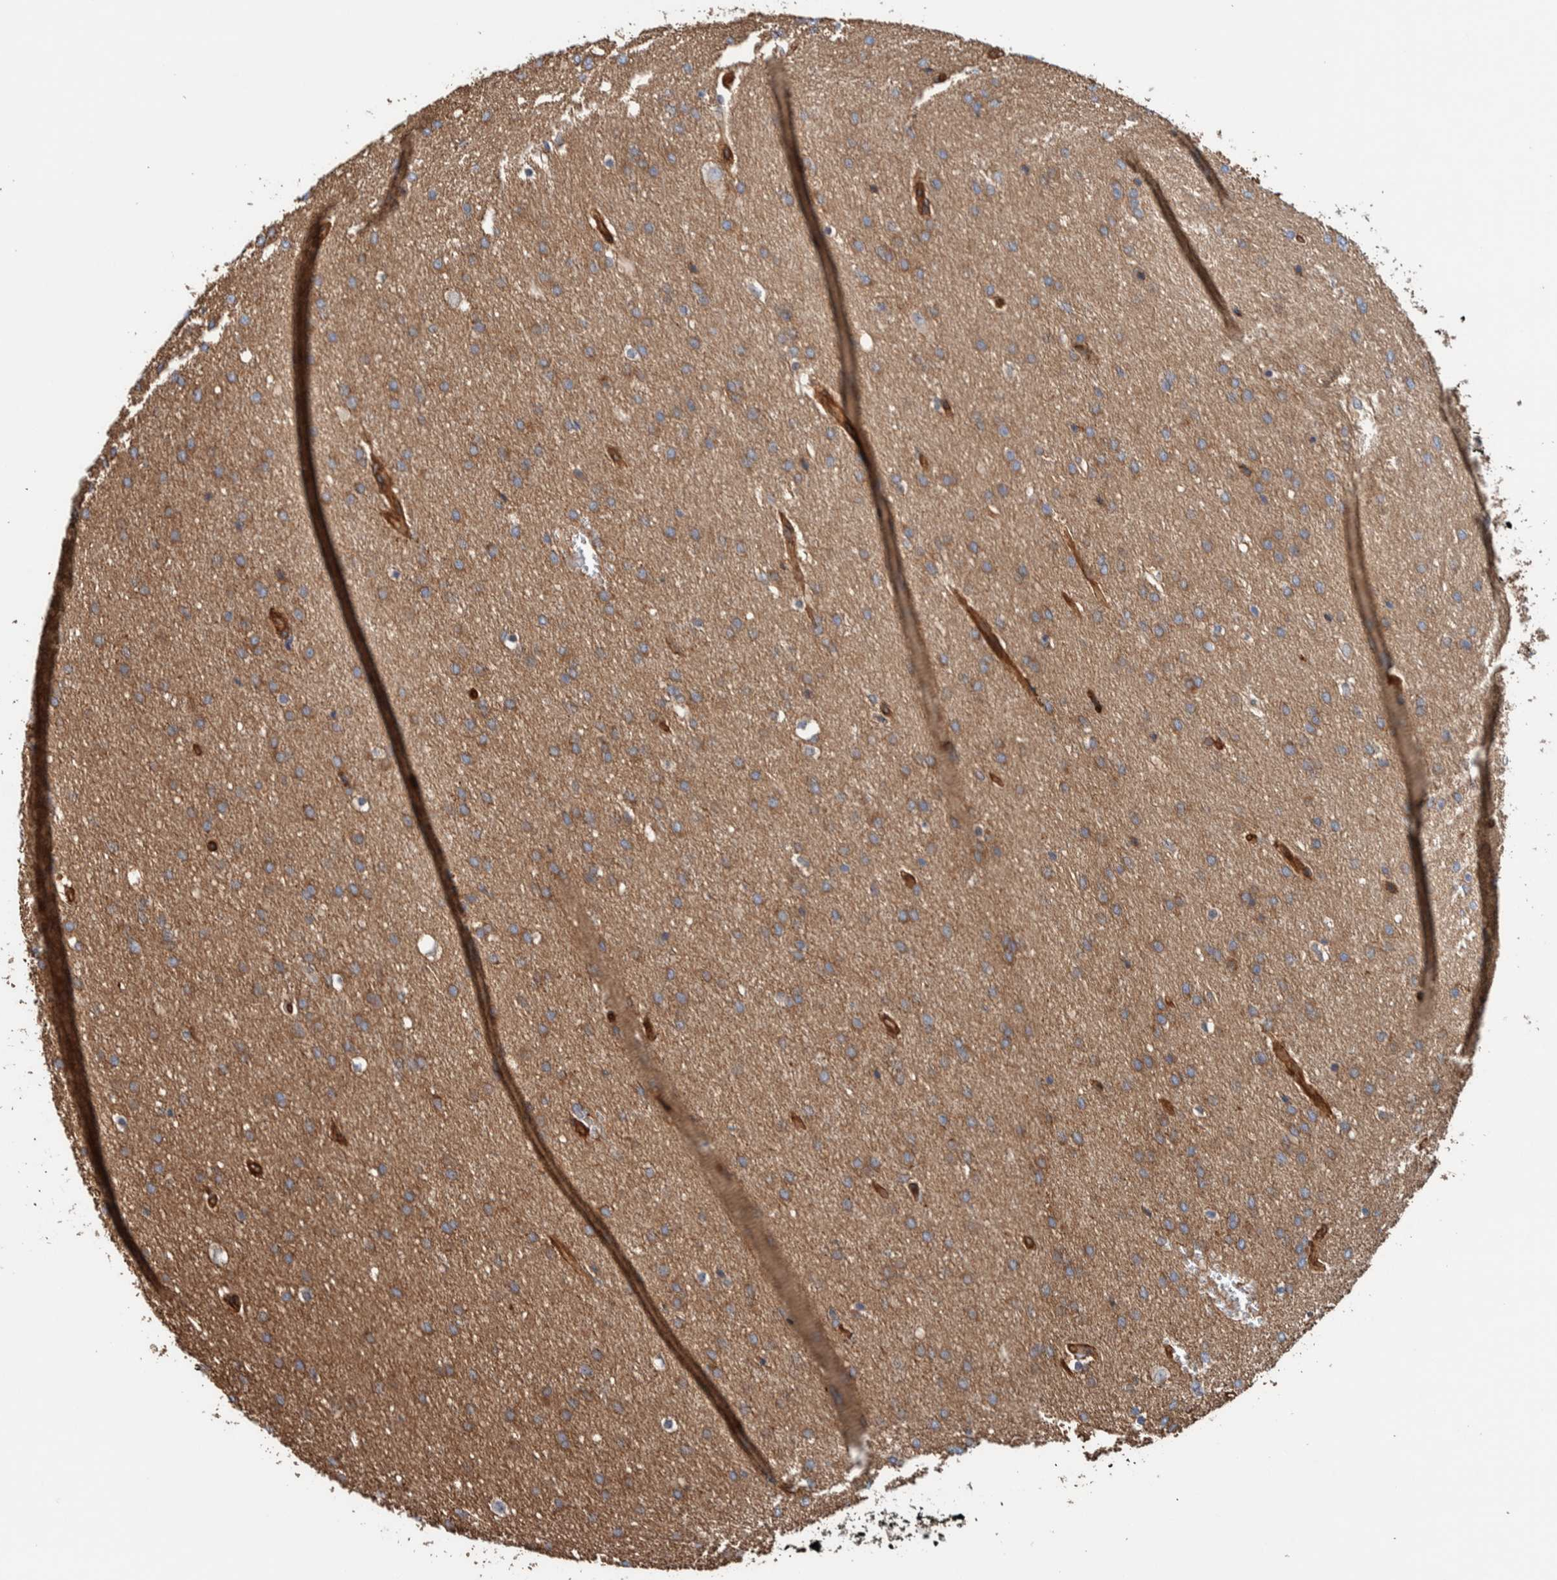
{"staining": {"intensity": "weak", "quantity": ">75%", "location": "cytoplasmic/membranous"}, "tissue": "glioma", "cell_type": "Tumor cells", "image_type": "cancer", "snomed": [{"axis": "morphology", "description": "Glioma, malignant, Low grade"}, {"axis": "topography", "description": "Brain"}], "caption": "Human low-grade glioma (malignant) stained with a brown dye demonstrates weak cytoplasmic/membranous positive positivity in approximately >75% of tumor cells.", "gene": "PKD1L1", "patient": {"sex": "female", "age": 37}}